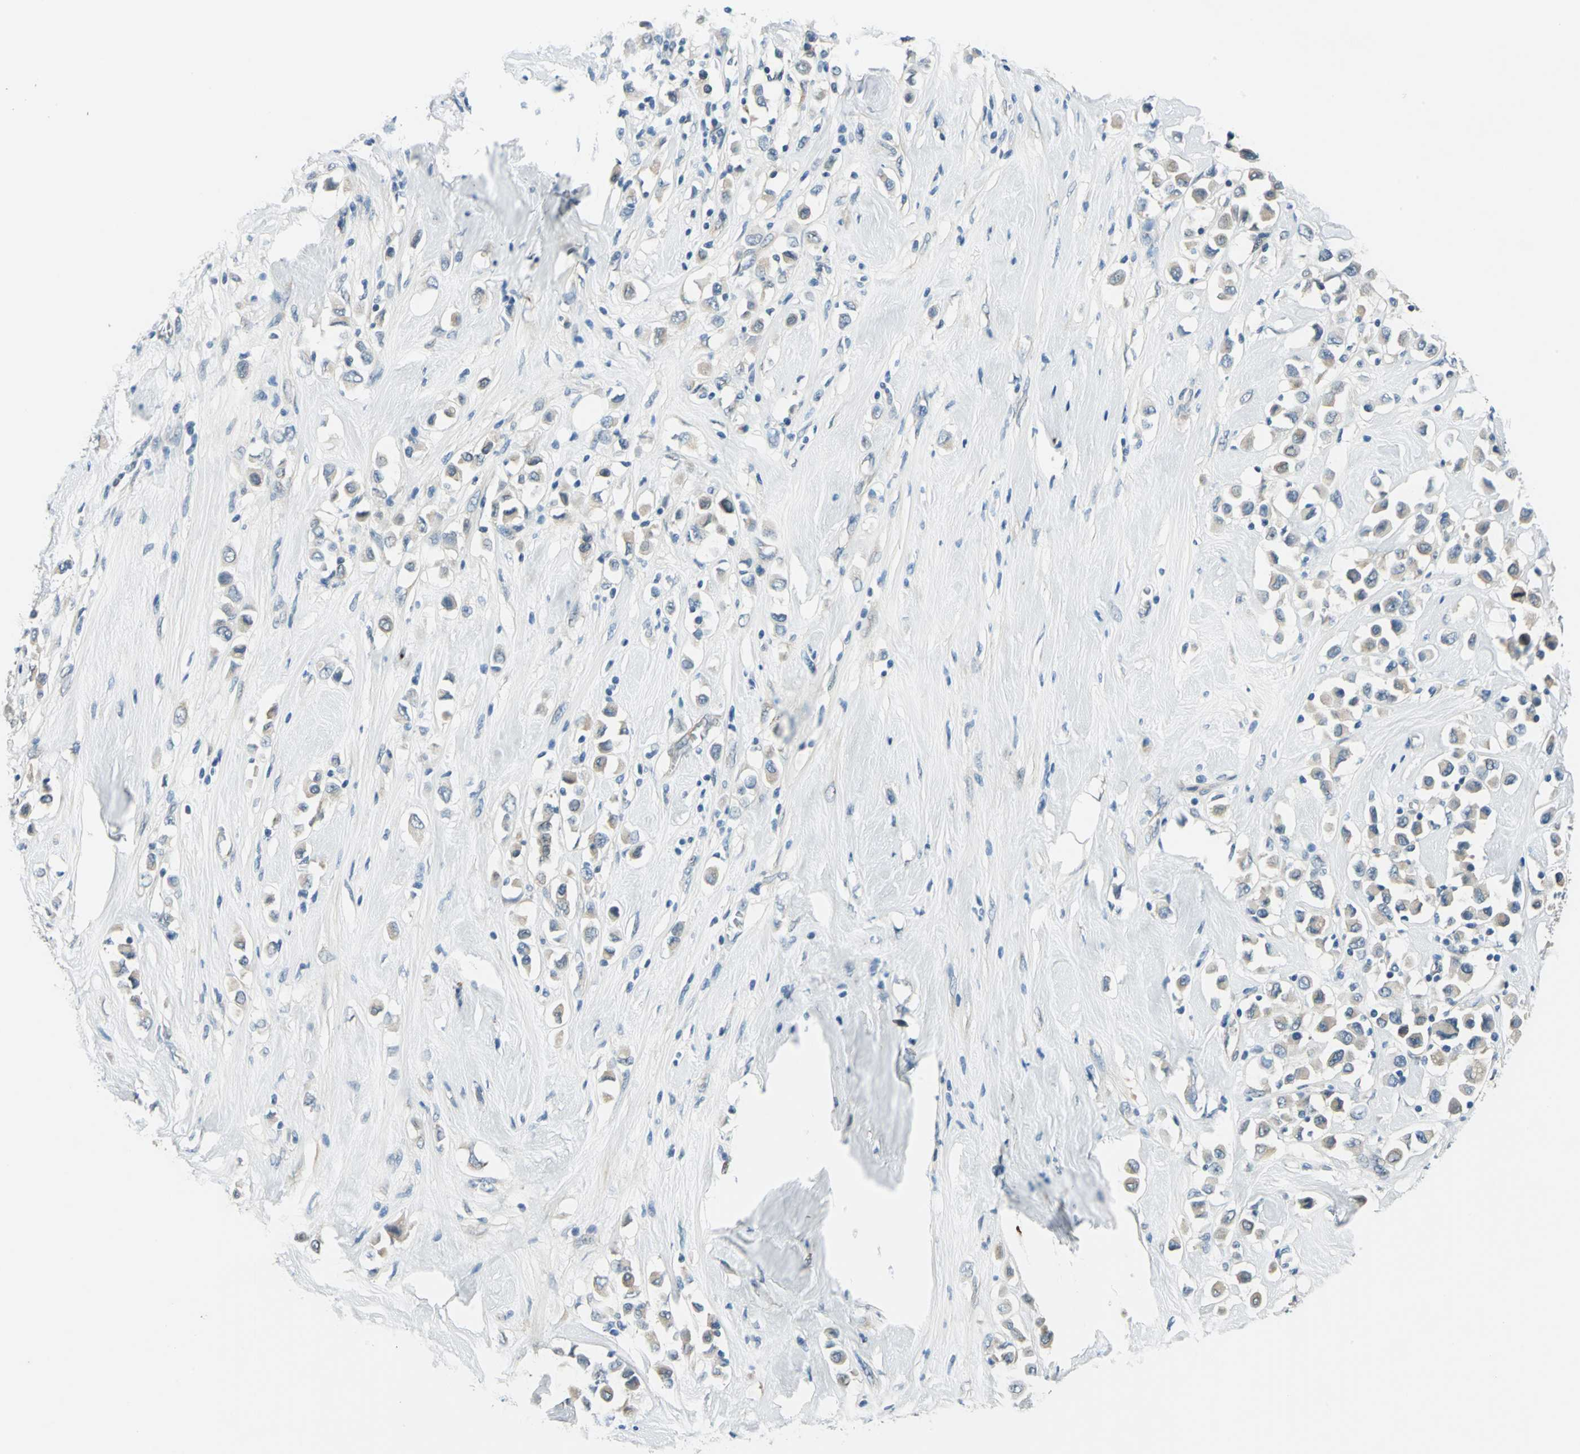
{"staining": {"intensity": "weak", "quantity": "<25%", "location": "cytoplasmic/membranous"}, "tissue": "breast cancer", "cell_type": "Tumor cells", "image_type": "cancer", "snomed": [{"axis": "morphology", "description": "Duct carcinoma"}, {"axis": "topography", "description": "Breast"}], "caption": "This is an immunohistochemistry (IHC) photomicrograph of human breast invasive ductal carcinoma. There is no staining in tumor cells.", "gene": "CDC42EP1", "patient": {"sex": "female", "age": 61}}